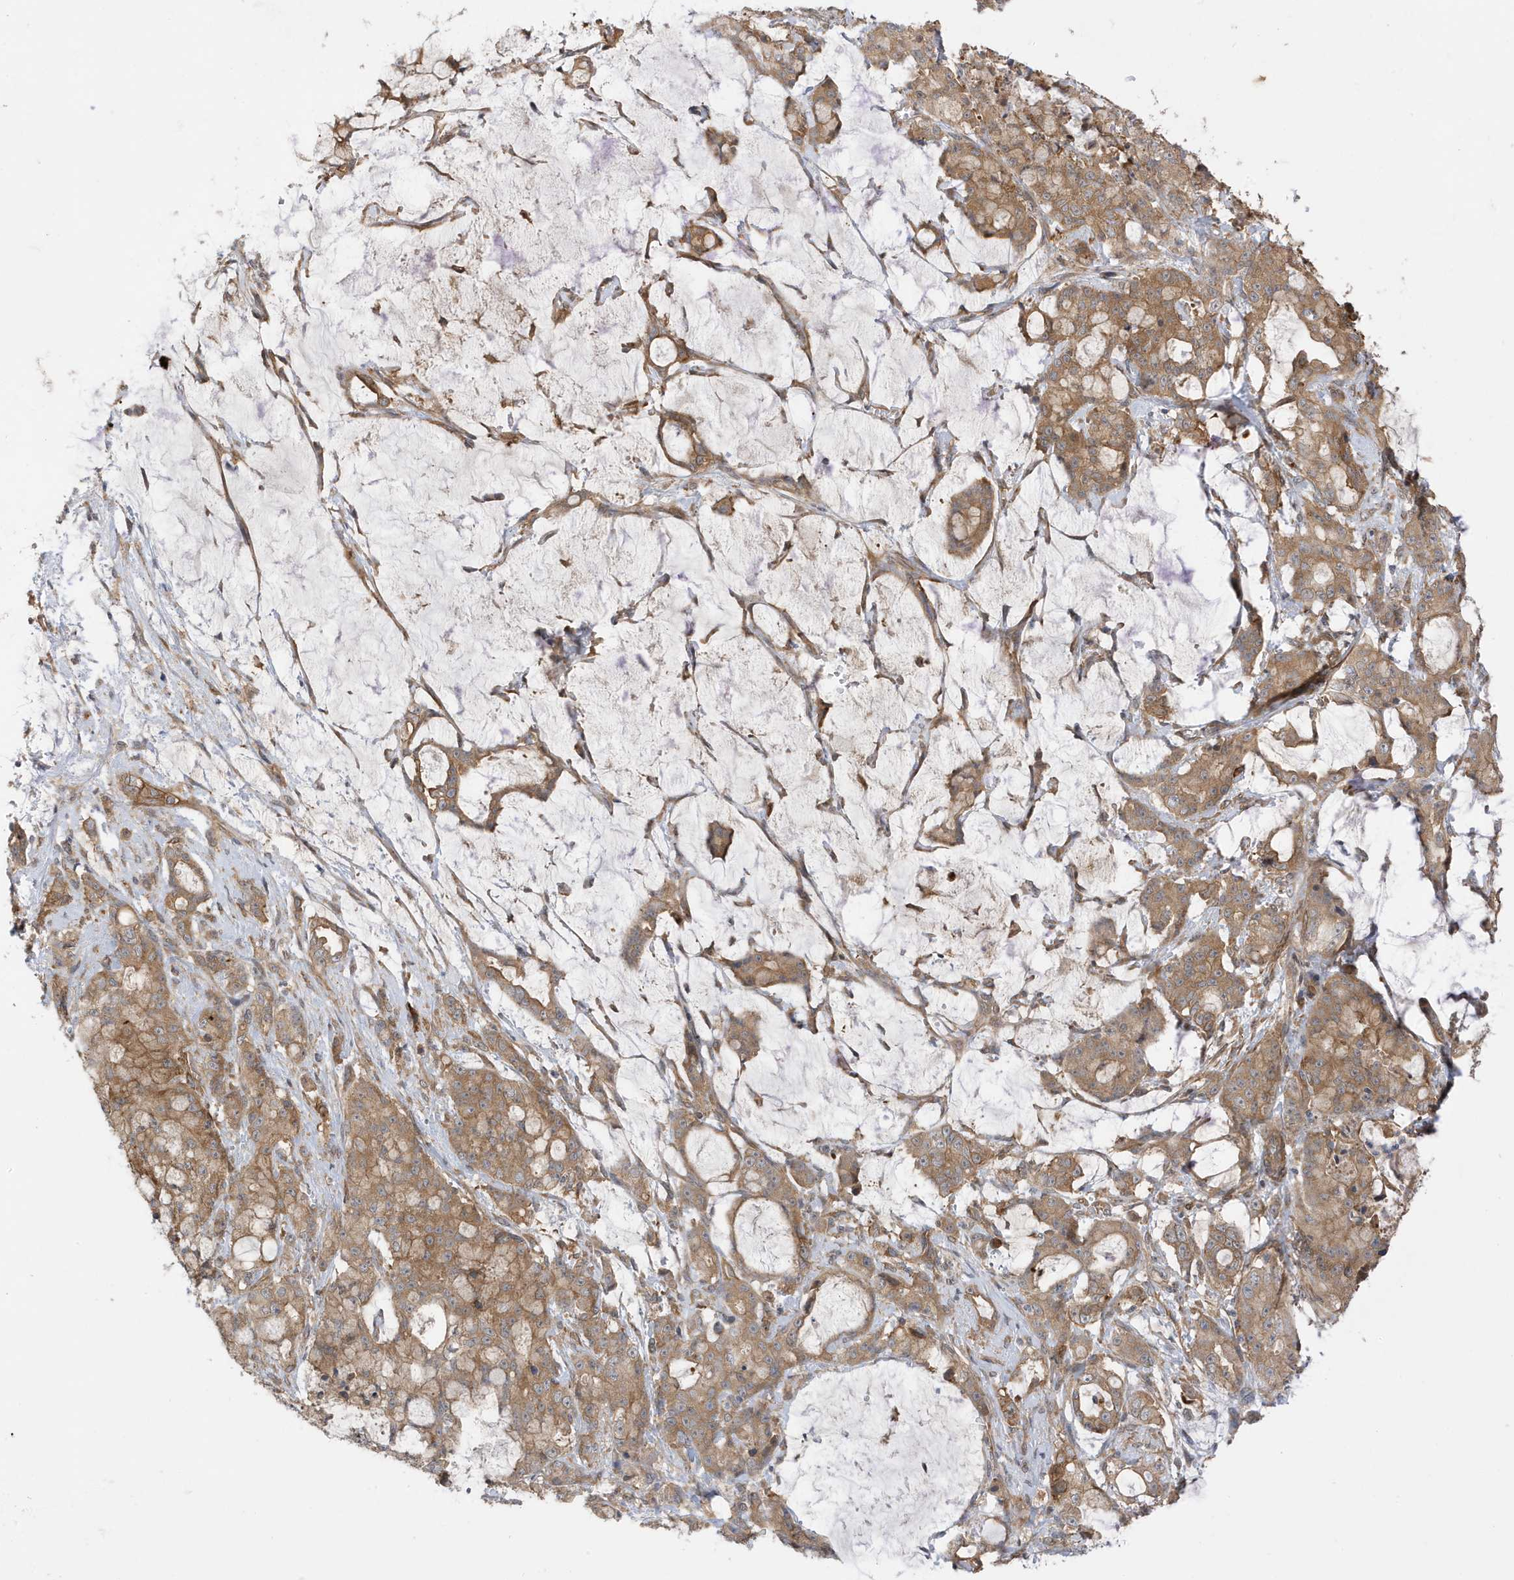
{"staining": {"intensity": "moderate", "quantity": ">75%", "location": "cytoplasmic/membranous"}, "tissue": "pancreatic cancer", "cell_type": "Tumor cells", "image_type": "cancer", "snomed": [{"axis": "morphology", "description": "Adenocarcinoma, NOS"}, {"axis": "topography", "description": "Pancreas"}], "caption": "There is medium levels of moderate cytoplasmic/membranous staining in tumor cells of pancreatic cancer (adenocarcinoma), as demonstrated by immunohistochemical staining (brown color).", "gene": "CDC42EP3", "patient": {"sex": "female", "age": 73}}